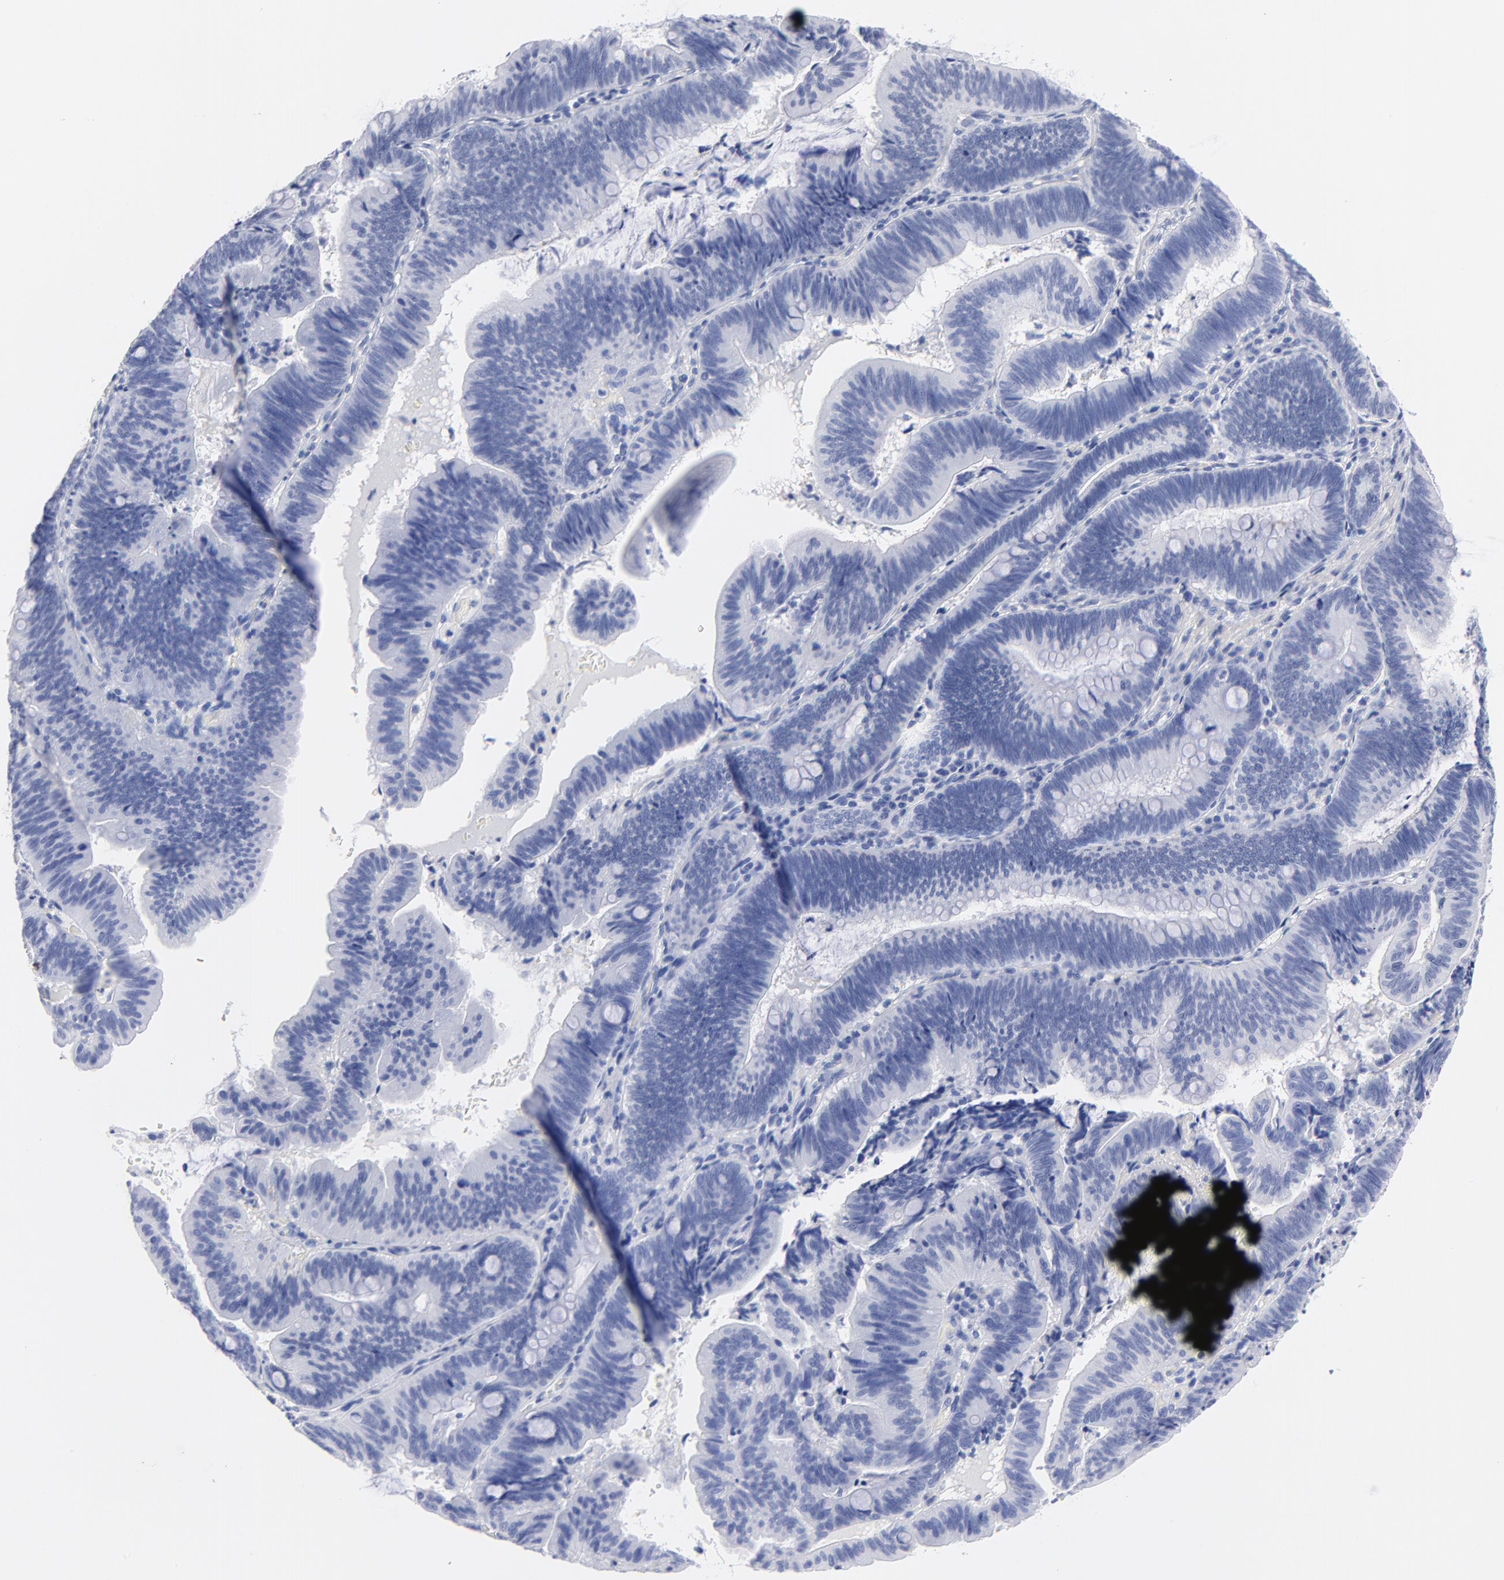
{"staining": {"intensity": "negative", "quantity": "none", "location": "none"}, "tissue": "pancreatic cancer", "cell_type": "Tumor cells", "image_type": "cancer", "snomed": [{"axis": "morphology", "description": "Adenocarcinoma, NOS"}, {"axis": "topography", "description": "Pancreas"}], "caption": "Pancreatic cancer (adenocarcinoma) was stained to show a protein in brown. There is no significant expression in tumor cells.", "gene": "ACY1", "patient": {"sex": "male", "age": 82}}